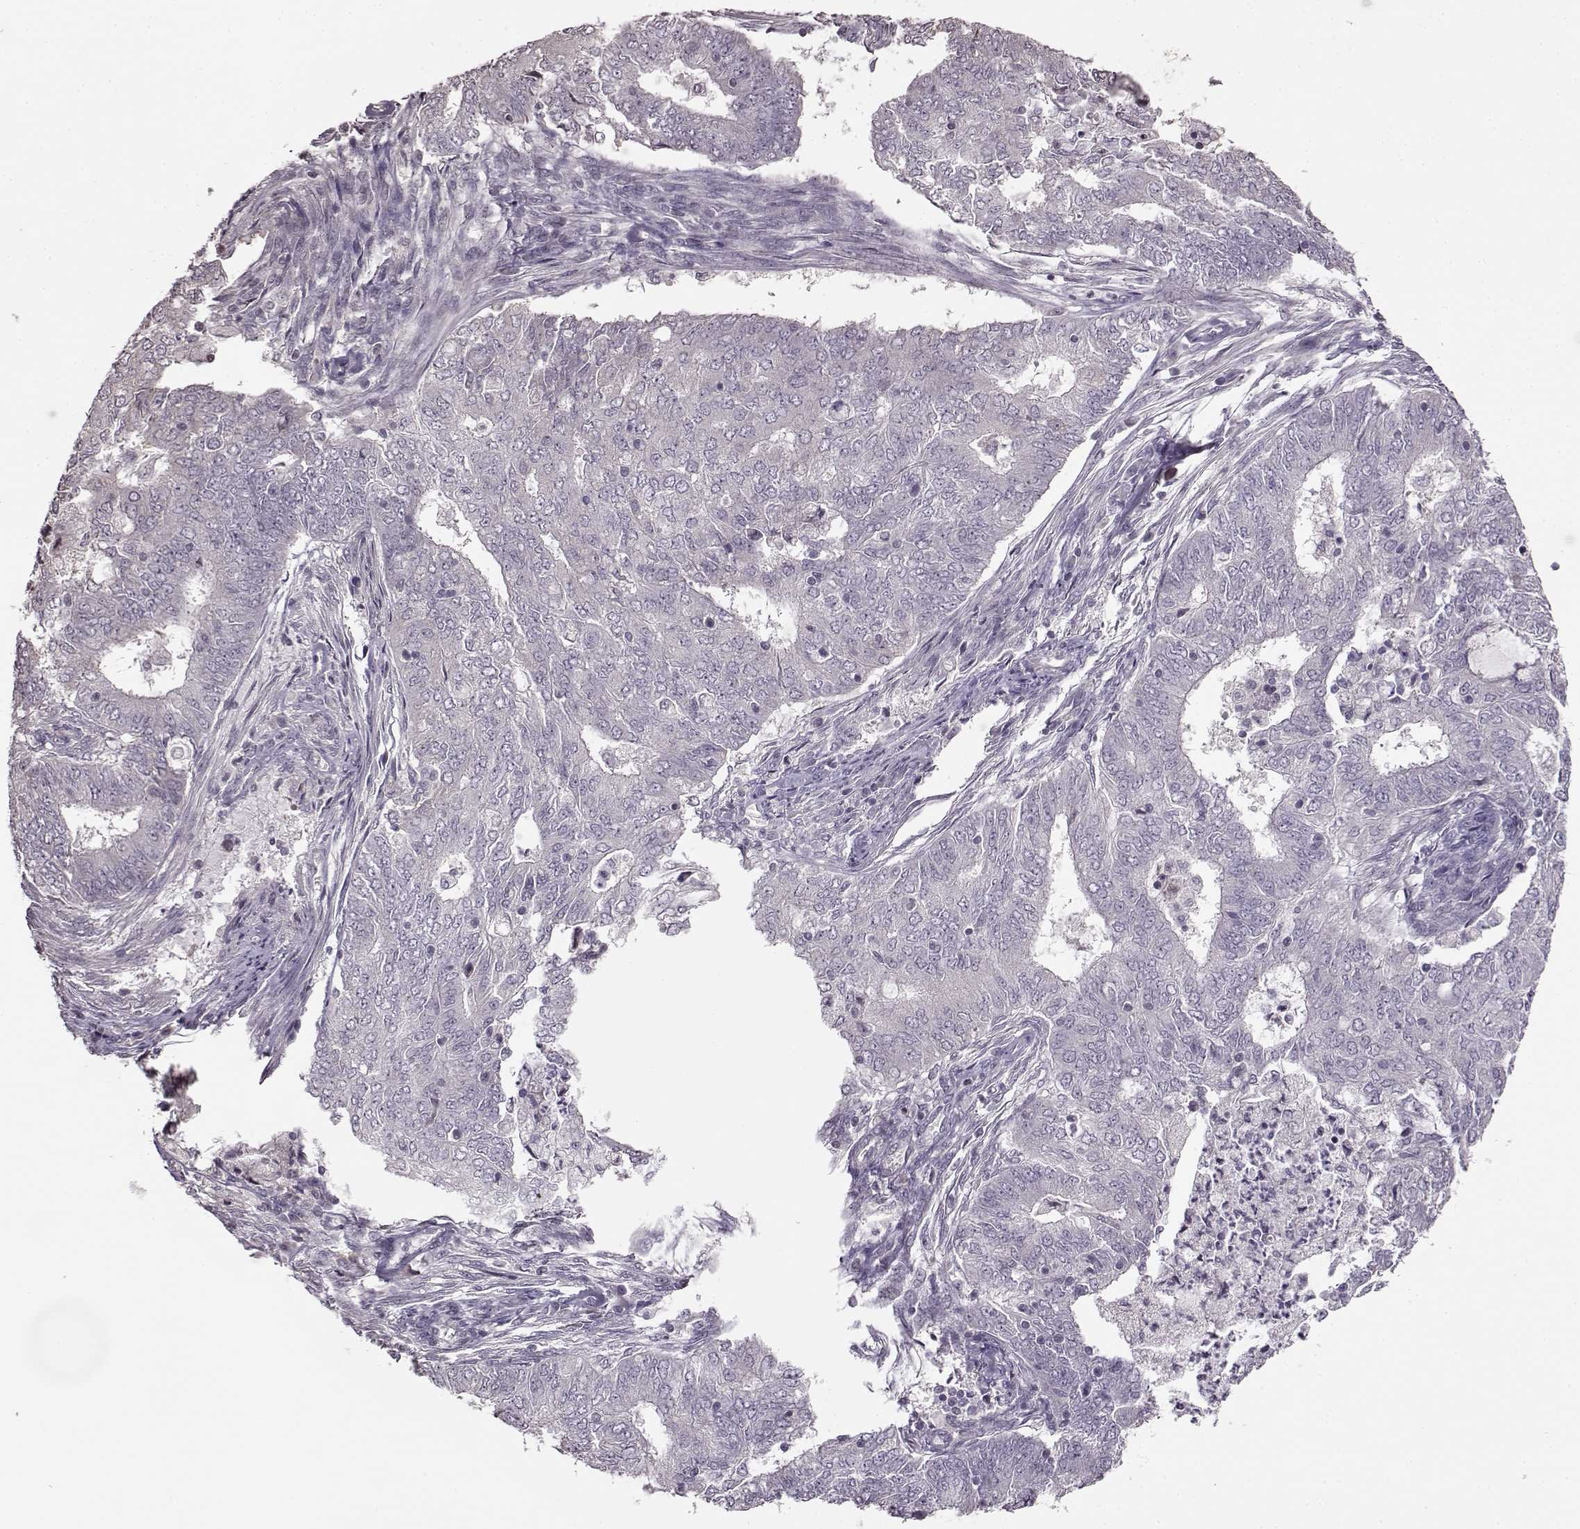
{"staining": {"intensity": "negative", "quantity": "none", "location": "none"}, "tissue": "endometrial cancer", "cell_type": "Tumor cells", "image_type": "cancer", "snomed": [{"axis": "morphology", "description": "Adenocarcinoma, NOS"}, {"axis": "topography", "description": "Endometrium"}], "caption": "An image of human endometrial cancer (adenocarcinoma) is negative for staining in tumor cells.", "gene": "FSHB", "patient": {"sex": "female", "age": 62}}